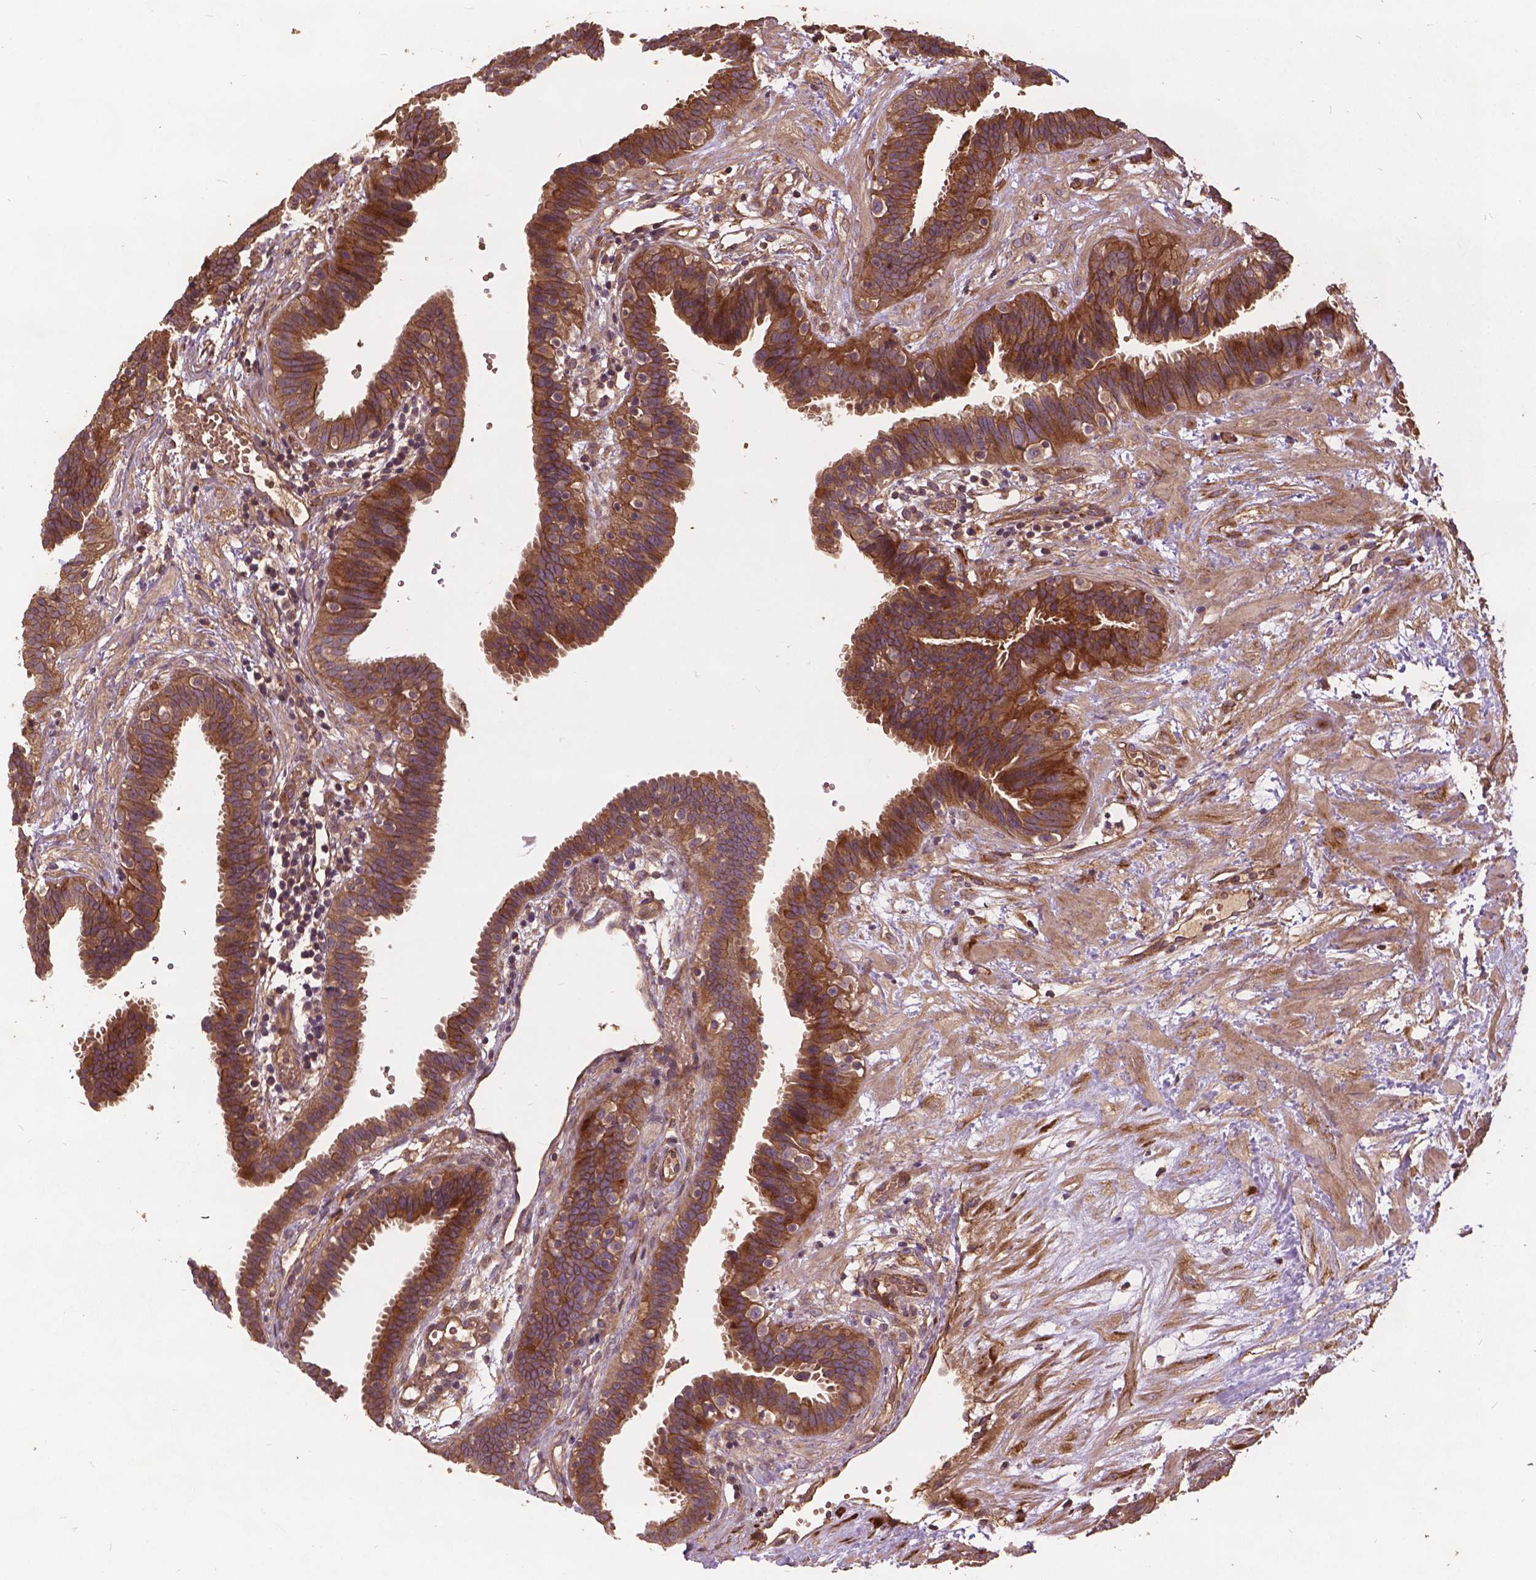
{"staining": {"intensity": "moderate", "quantity": ">75%", "location": "cytoplasmic/membranous"}, "tissue": "fallopian tube", "cell_type": "Glandular cells", "image_type": "normal", "snomed": [{"axis": "morphology", "description": "Normal tissue, NOS"}, {"axis": "topography", "description": "Fallopian tube"}], "caption": "High-power microscopy captured an IHC histopathology image of unremarkable fallopian tube, revealing moderate cytoplasmic/membranous expression in approximately >75% of glandular cells. Using DAB (brown) and hematoxylin (blue) stains, captured at high magnification using brightfield microscopy.", "gene": "UBXN2A", "patient": {"sex": "female", "age": 37}}